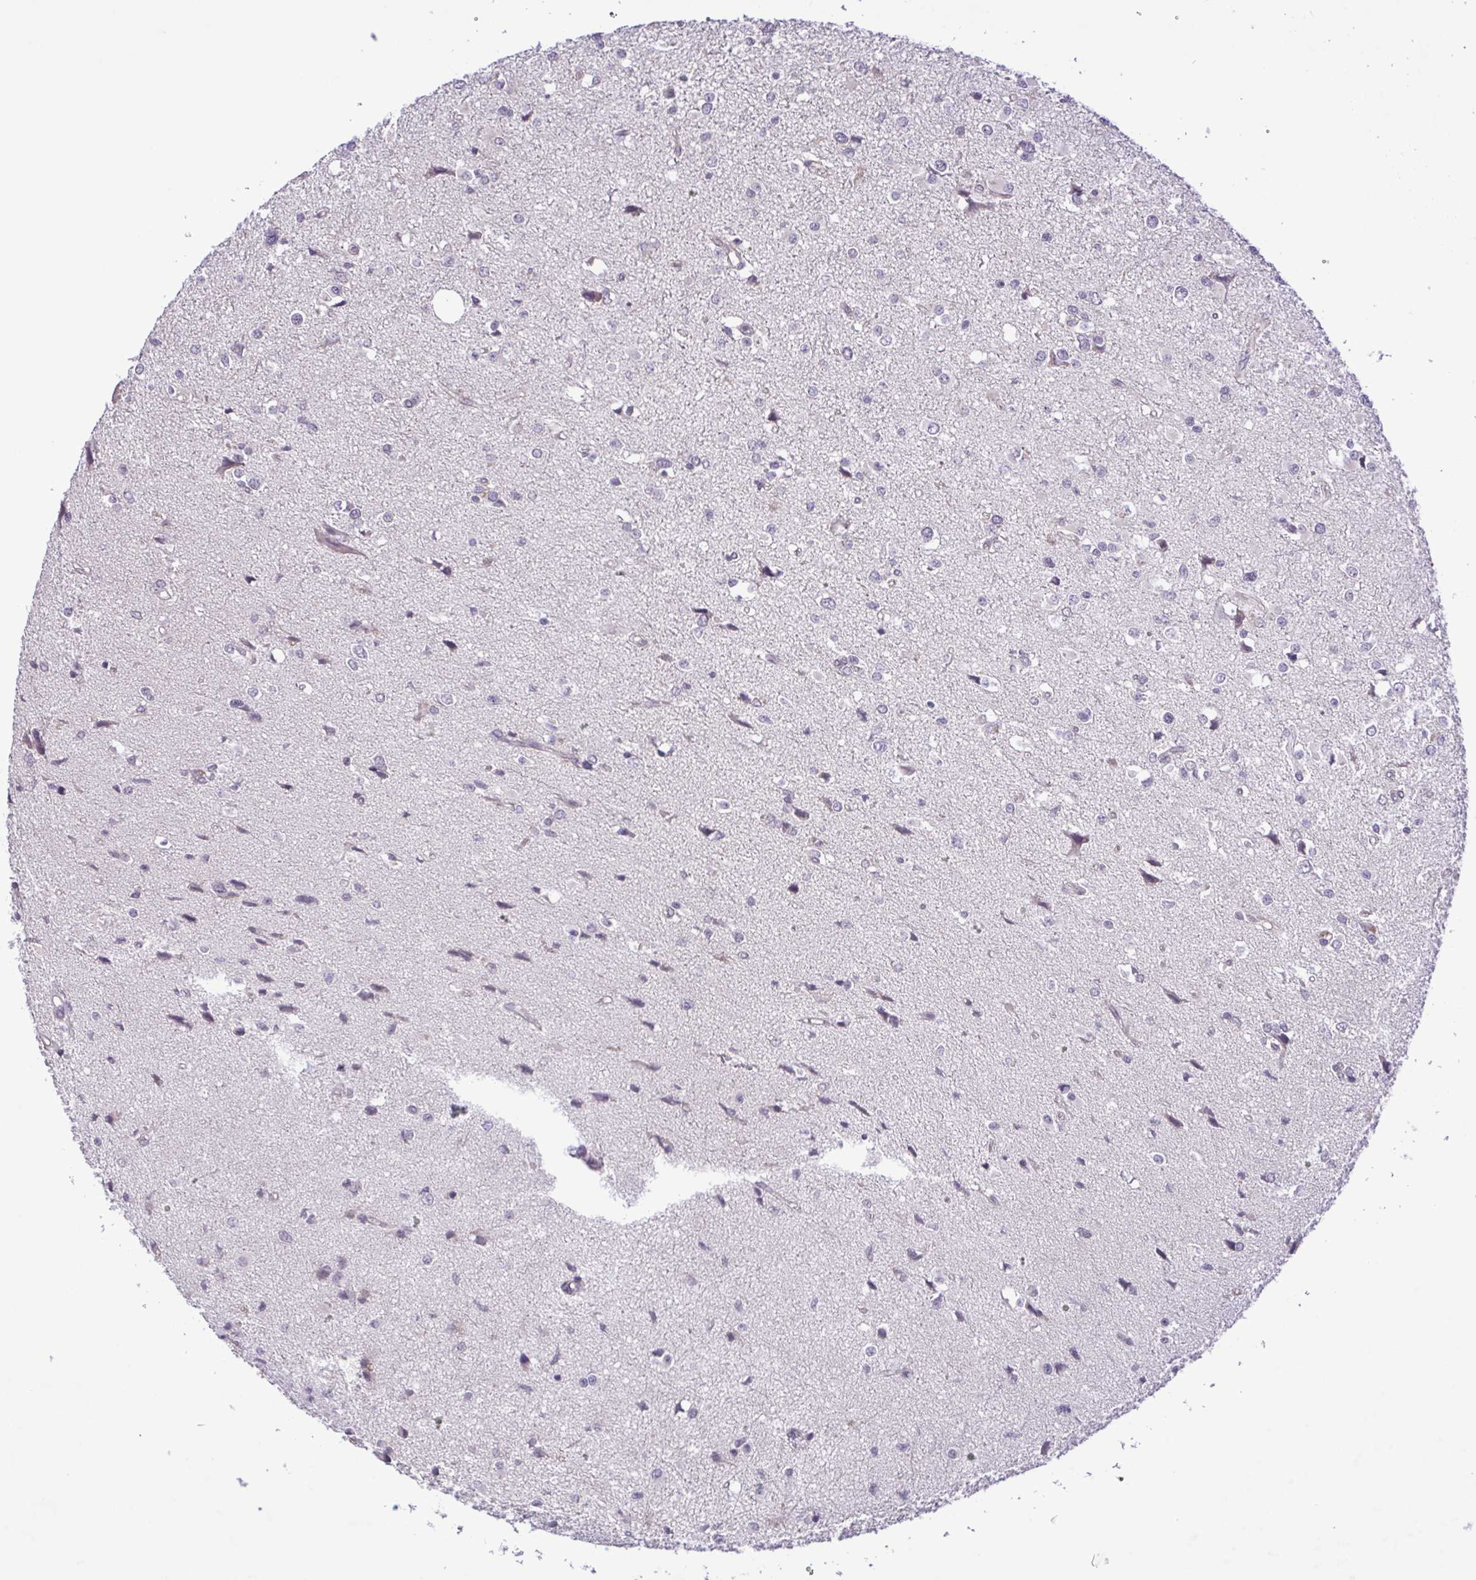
{"staining": {"intensity": "negative", "quantity": "none", "location": "none"}, "tissue": "glioma", "cell_type": "Tumor cells", "image_type": "cancer", "snomed": [{"axis": "morphology", "description": "Glioma, malignant, High grade"}, {"axis": "topography", "description": "Brain"}], "caption": "This is a photomicrograph of IHC staining of malignant glioma (high-grade), which shows no expression in tumor cells.", "gene": "IL1RN", "patient": {"sex": "male", "age": 54}}